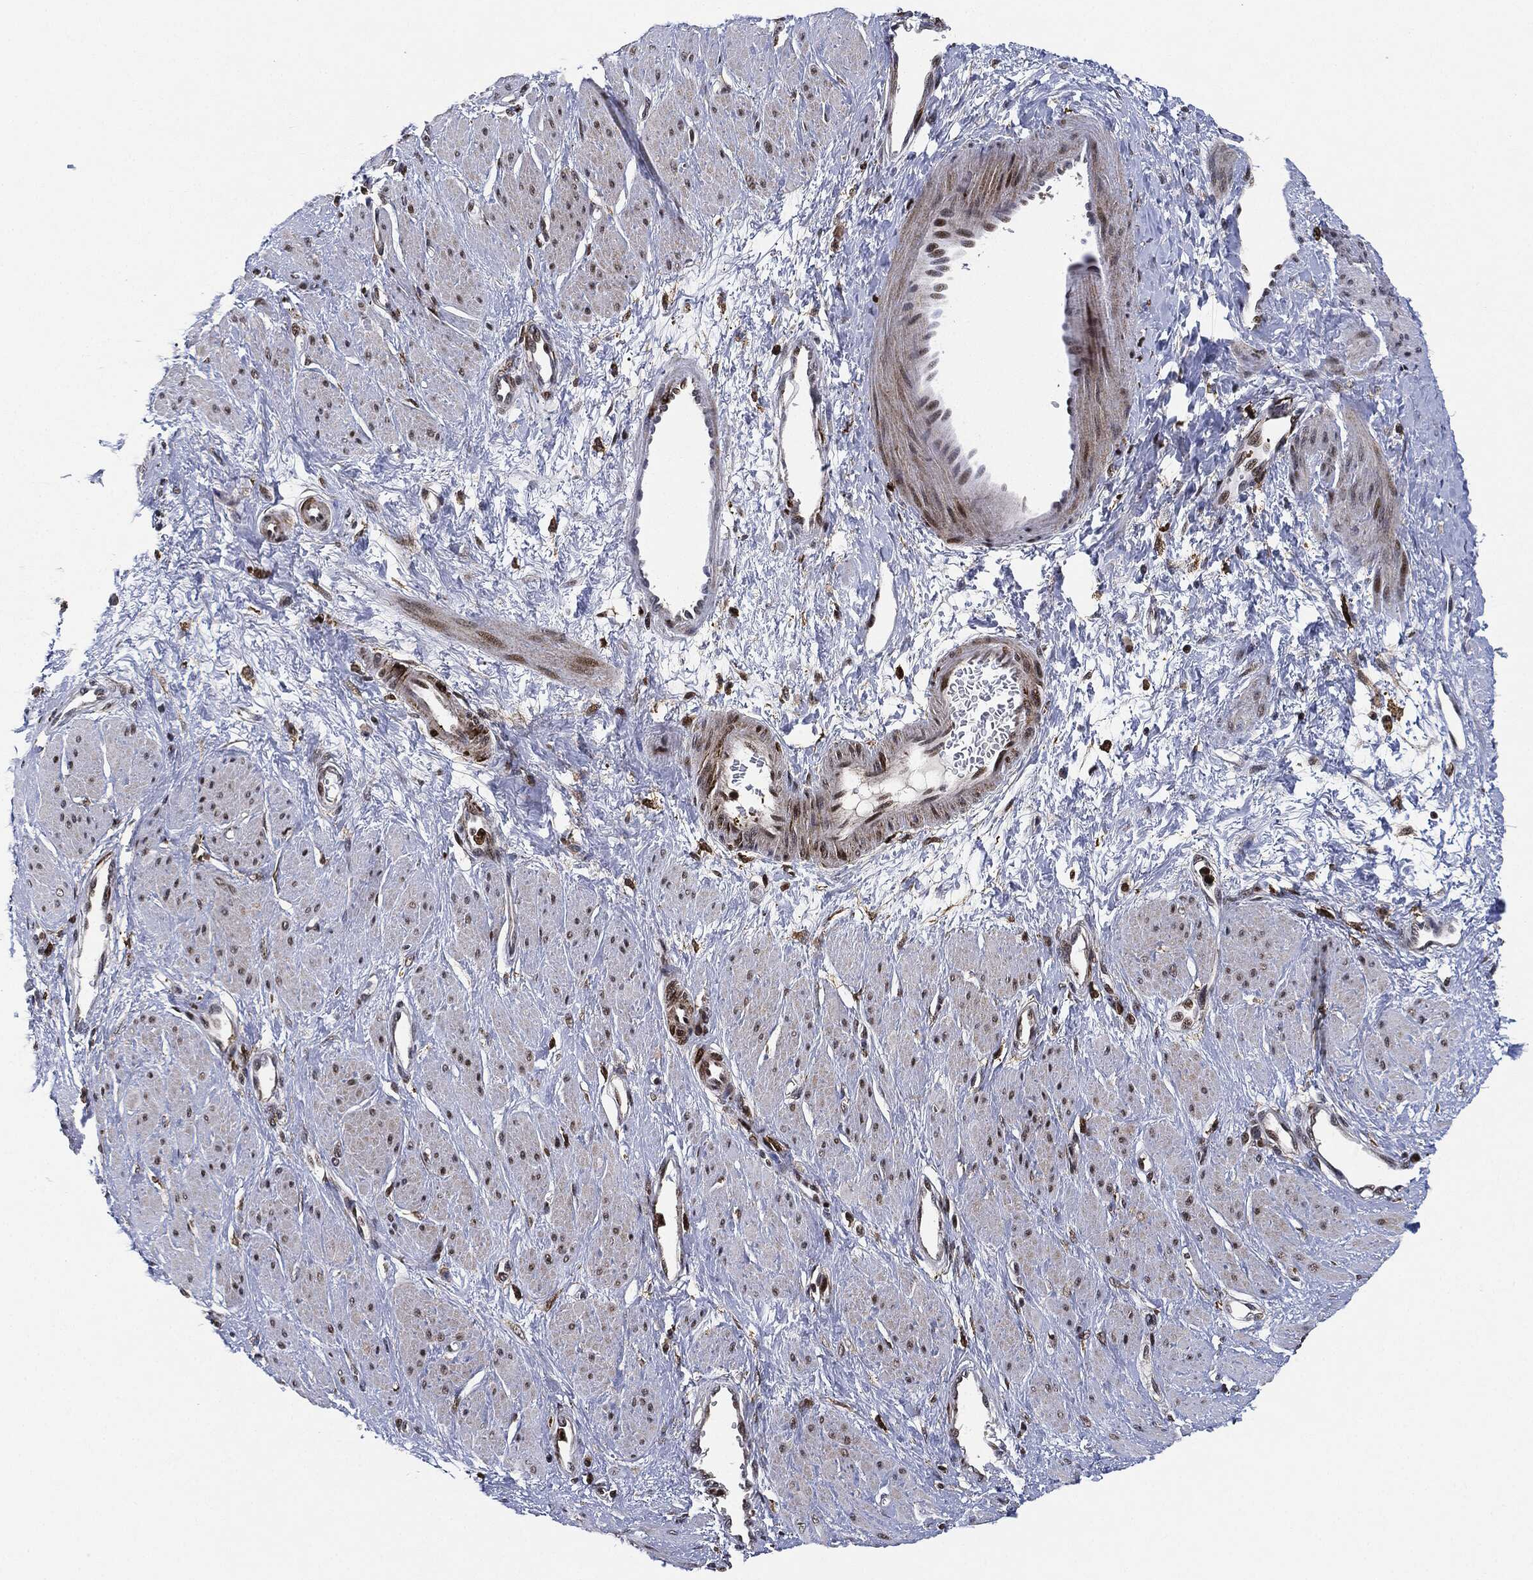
{"staining": {"intensity": "moderate", "quantity": "25%-75%", "location": "cytoplasmic/membranous"}, "tissue": "smooth muscle", "cell_type": "Smooth muscle cells", "image_type": "normal", "snomed": [{"axis": "morphology", "description": "Normal tissue, NOS"}, {"axis": "topography", "description": "Smooth muscle"}, {"axis": "topography", "description": "Uterus"}], "caption": "This histopathology image displays immunohistochemistry (IHC) staining of unremarkable smooth muscle, with medium moderate cytoplasmic/membranous expression in approximately 25%-75% of smooth muscle cells.", "gene": "NANOS3", "patient": {"sex": "female", "age": 39}}